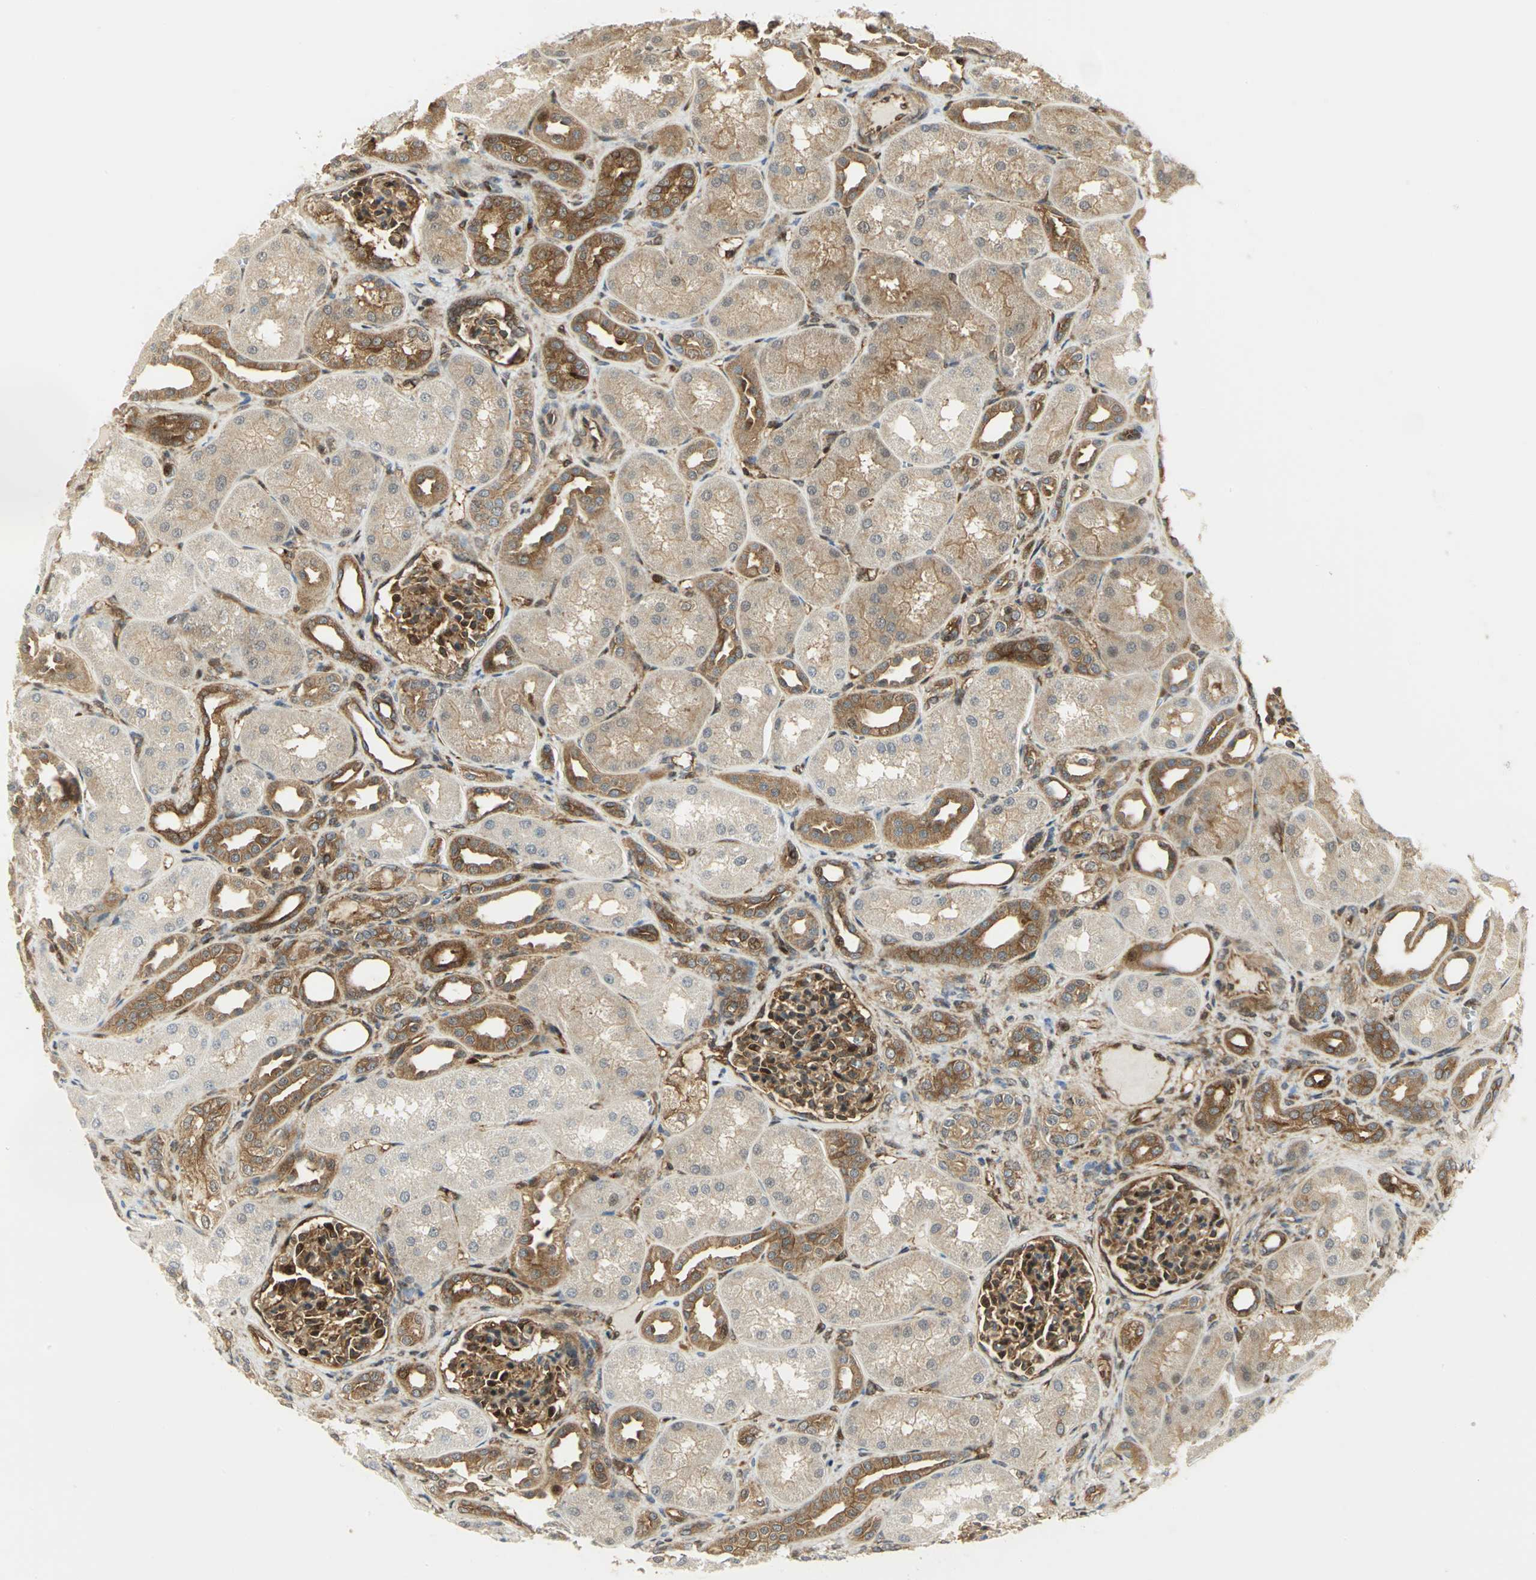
{"staining": {"intensity": "strong", "quantity": ">75%", "location": "cytoplasmic/membranous,nuclear"}, "tissue": "kidney", "cell_type": "Cells in glomeruli", "image_type": "normal", "snomed": [{"axis": "morphology", "description": "Normal tissue, NOS"}, {"axis": "topography", "description": "Kidney"}], "caption": "Immunohistochemical staining of benign human kidney displays >75% levels of strong cytoplasmic/membranous,nuclear protein expression in approximately >75% of cells in glomeruli.", "gene": "EEA1", "patient": {"sex": "male", "age": 7}}